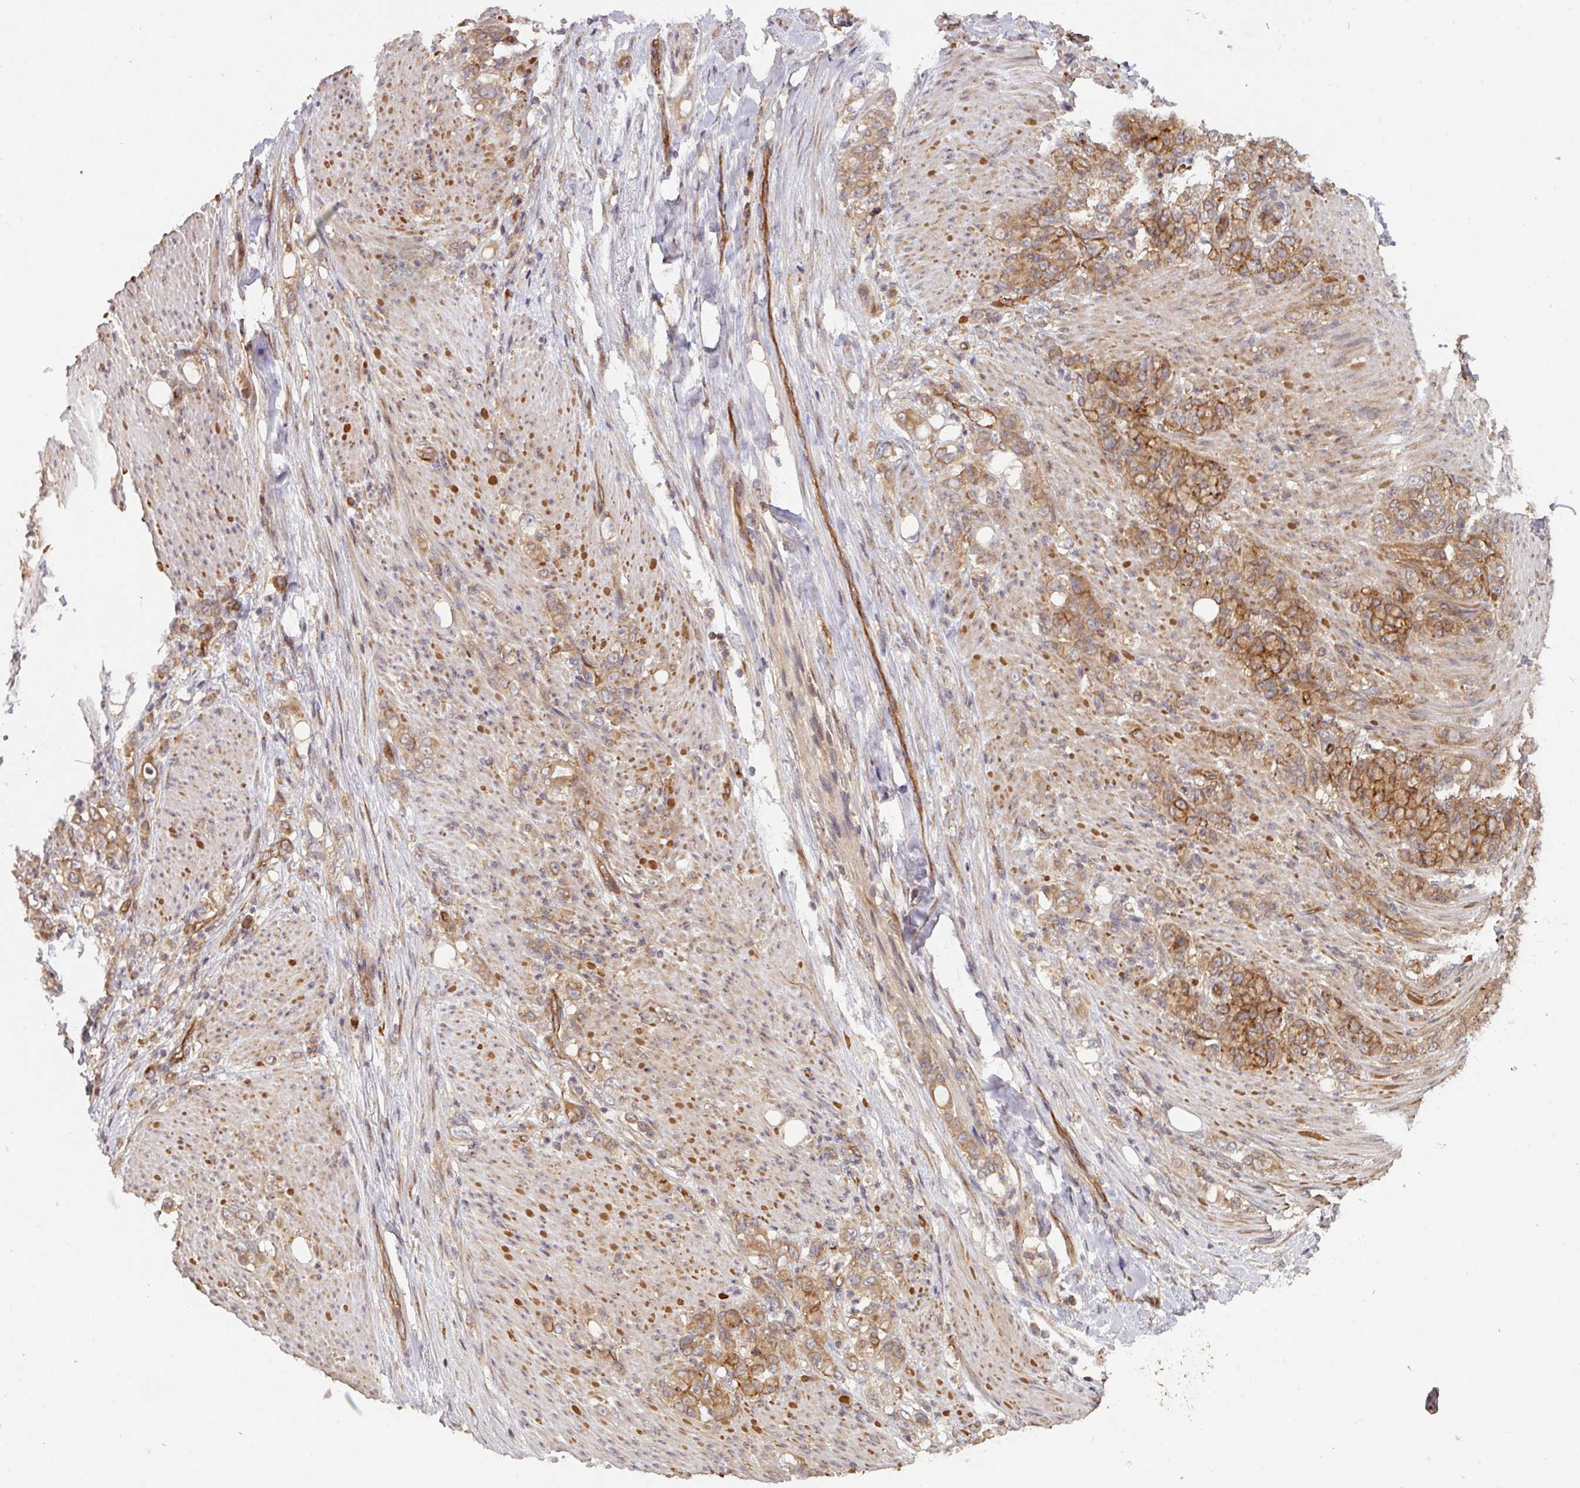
{"staining": {"intensity": "moderate", "quantity": ">75%", "location": "cytoplasmic/membranous"}, "tissue": "stomach cancer", "cell_type": "Tumor cells", "image_type": "cancer", "snomed": [{"axis": "morphology", "description": "Adenocarcinoma, NOS"}, {"axis": "topography", "description": "Stomach"}], "caption": "Approximately >75% of tumor cells in stomach cancer (adenocarcinoma) display moderate cytoplasmic/membranous protein staining as visualized by brown immunohistochemical staining.", "gene": "CYFIP2", "patient": {"sex": "female", "age": 79}}